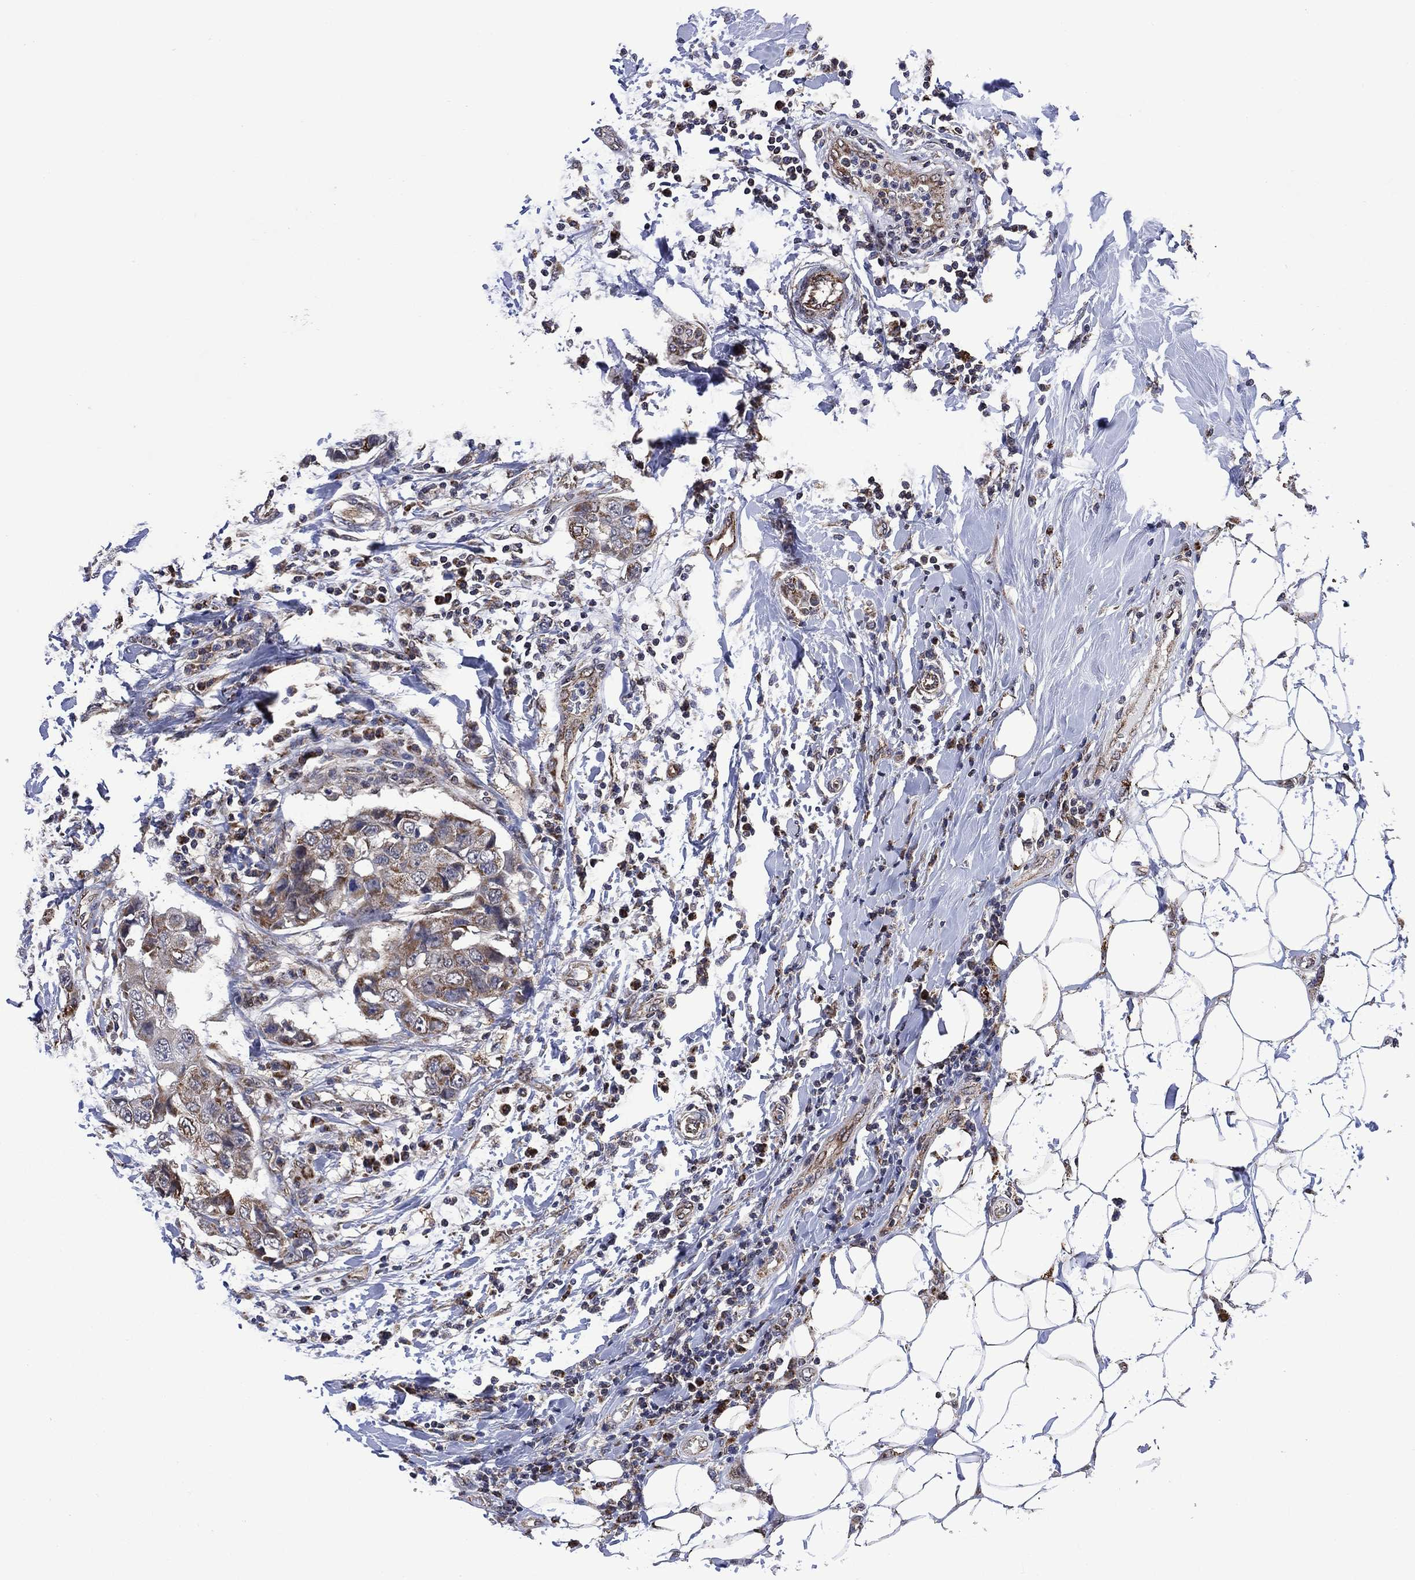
{"staining": {"intensity": "weak", "quantity": "<25%", "location": "cytoplasmic/membranous"}, "tissue": "breast cancer", "cell_type": "Tumor cells", "image_type": "cancer", "snomed": [{"axis": "morphology", "description": "Duct carcinoma"}, {"axis": "topography", "description": "Breast"}], "caption": "The immunohistochemistry (IHC) image has no significant expression in tumor cells of breast cancer tissue. The staining is performed using DAB brown chromogen with nuclei counter-stained in using hematoxylin.", "gene": "HTD2", "patient": {"sex": "female", "age": 27}}